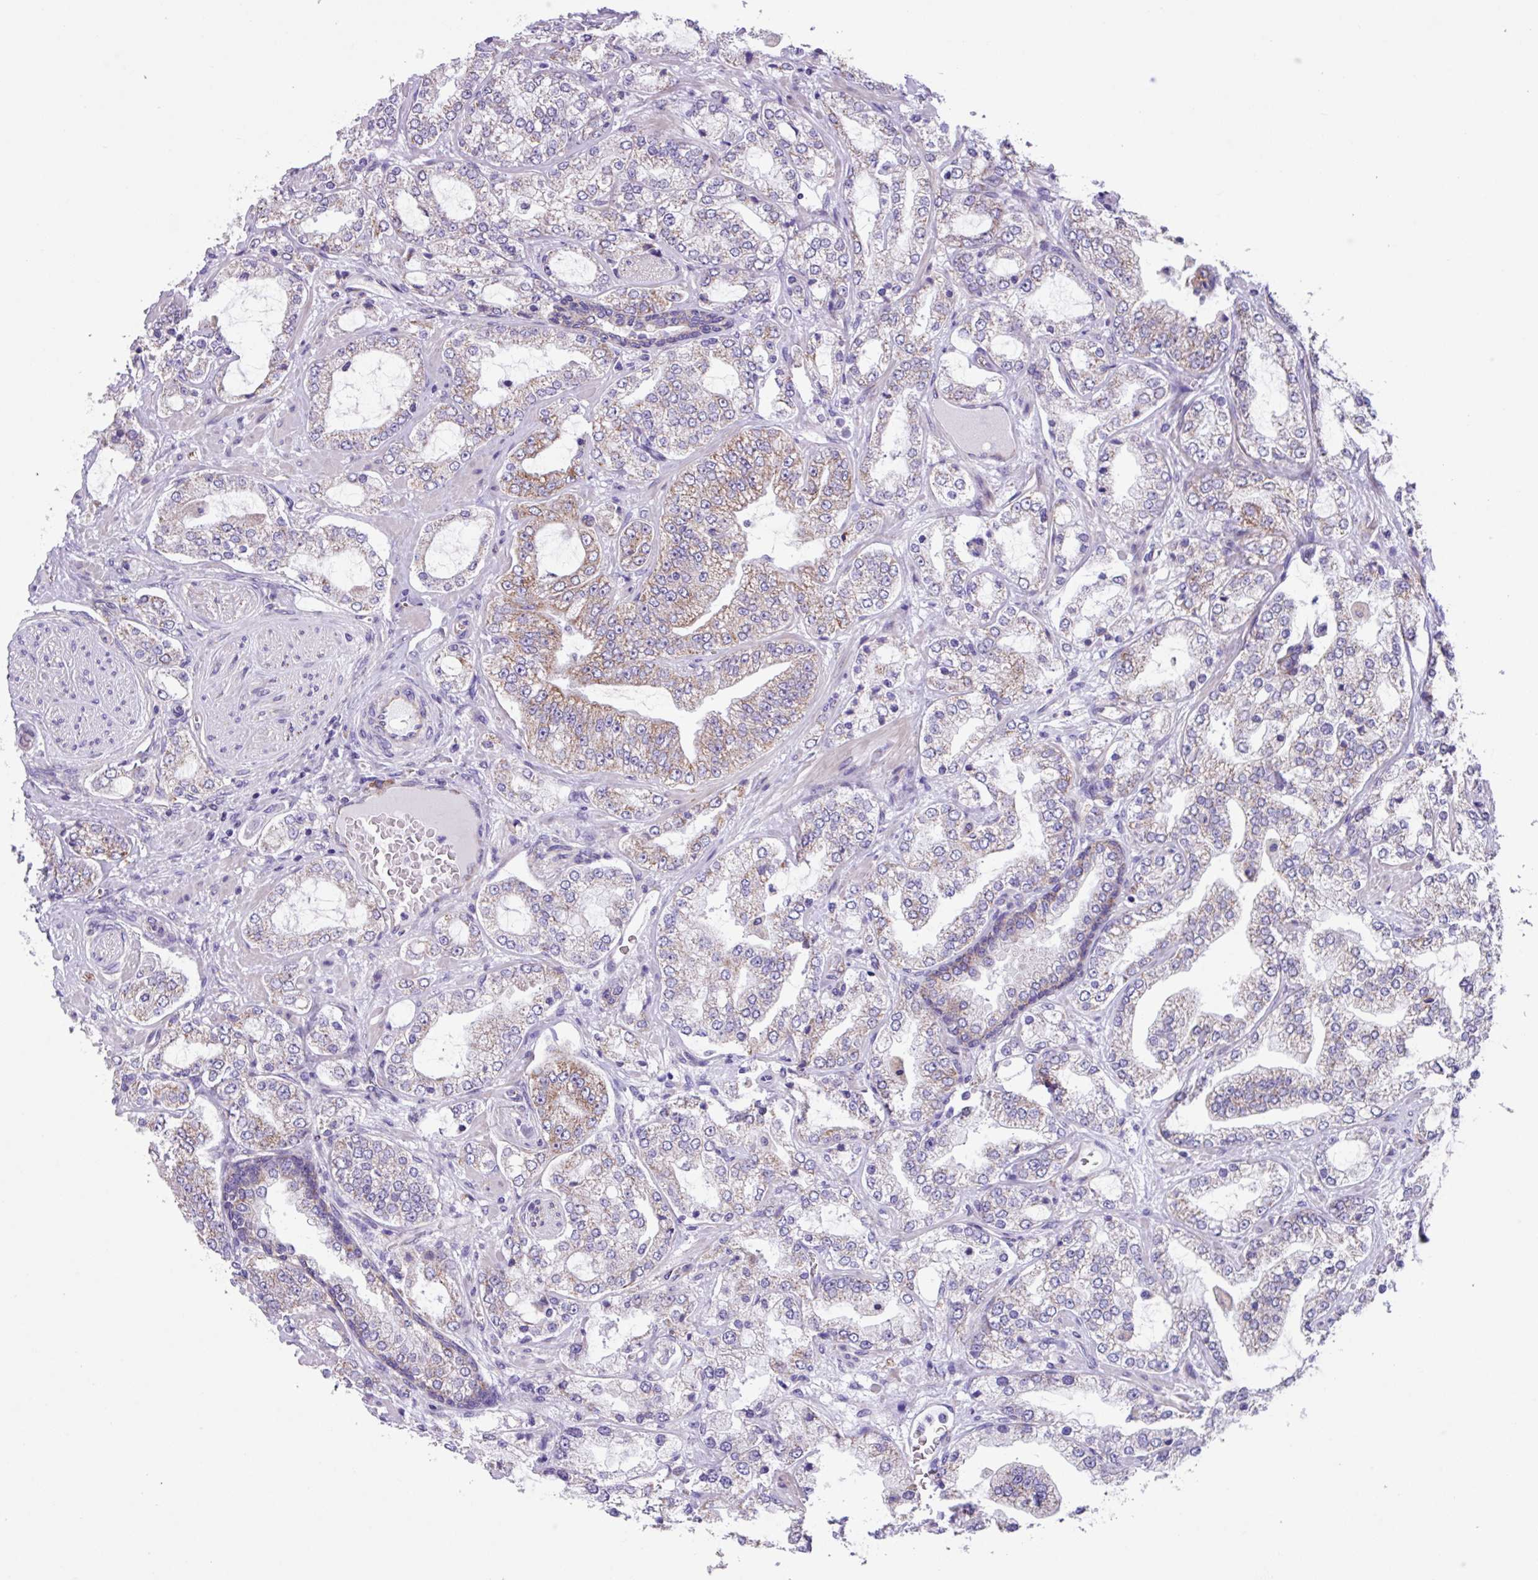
{"staining": {"intensity": "weak", "quantity": "<25%", "location": "cytoplasmic/membranous"}, "tissue": "prostate cancer", "cell_type": "Tumor cells", "image_type": "cancer", "snomed": [{"axis": "morphology", "description": "Adenocarcinoma, High grade"}, {"axis": "topography", "description": "Prostate"}], "caption": "The image demonstrates no significant expression in tumor cells of high-grade adenocarcinoma (prostate).", "gene": "OTULIN", "patient": {"sex": "male", "age": 64}}